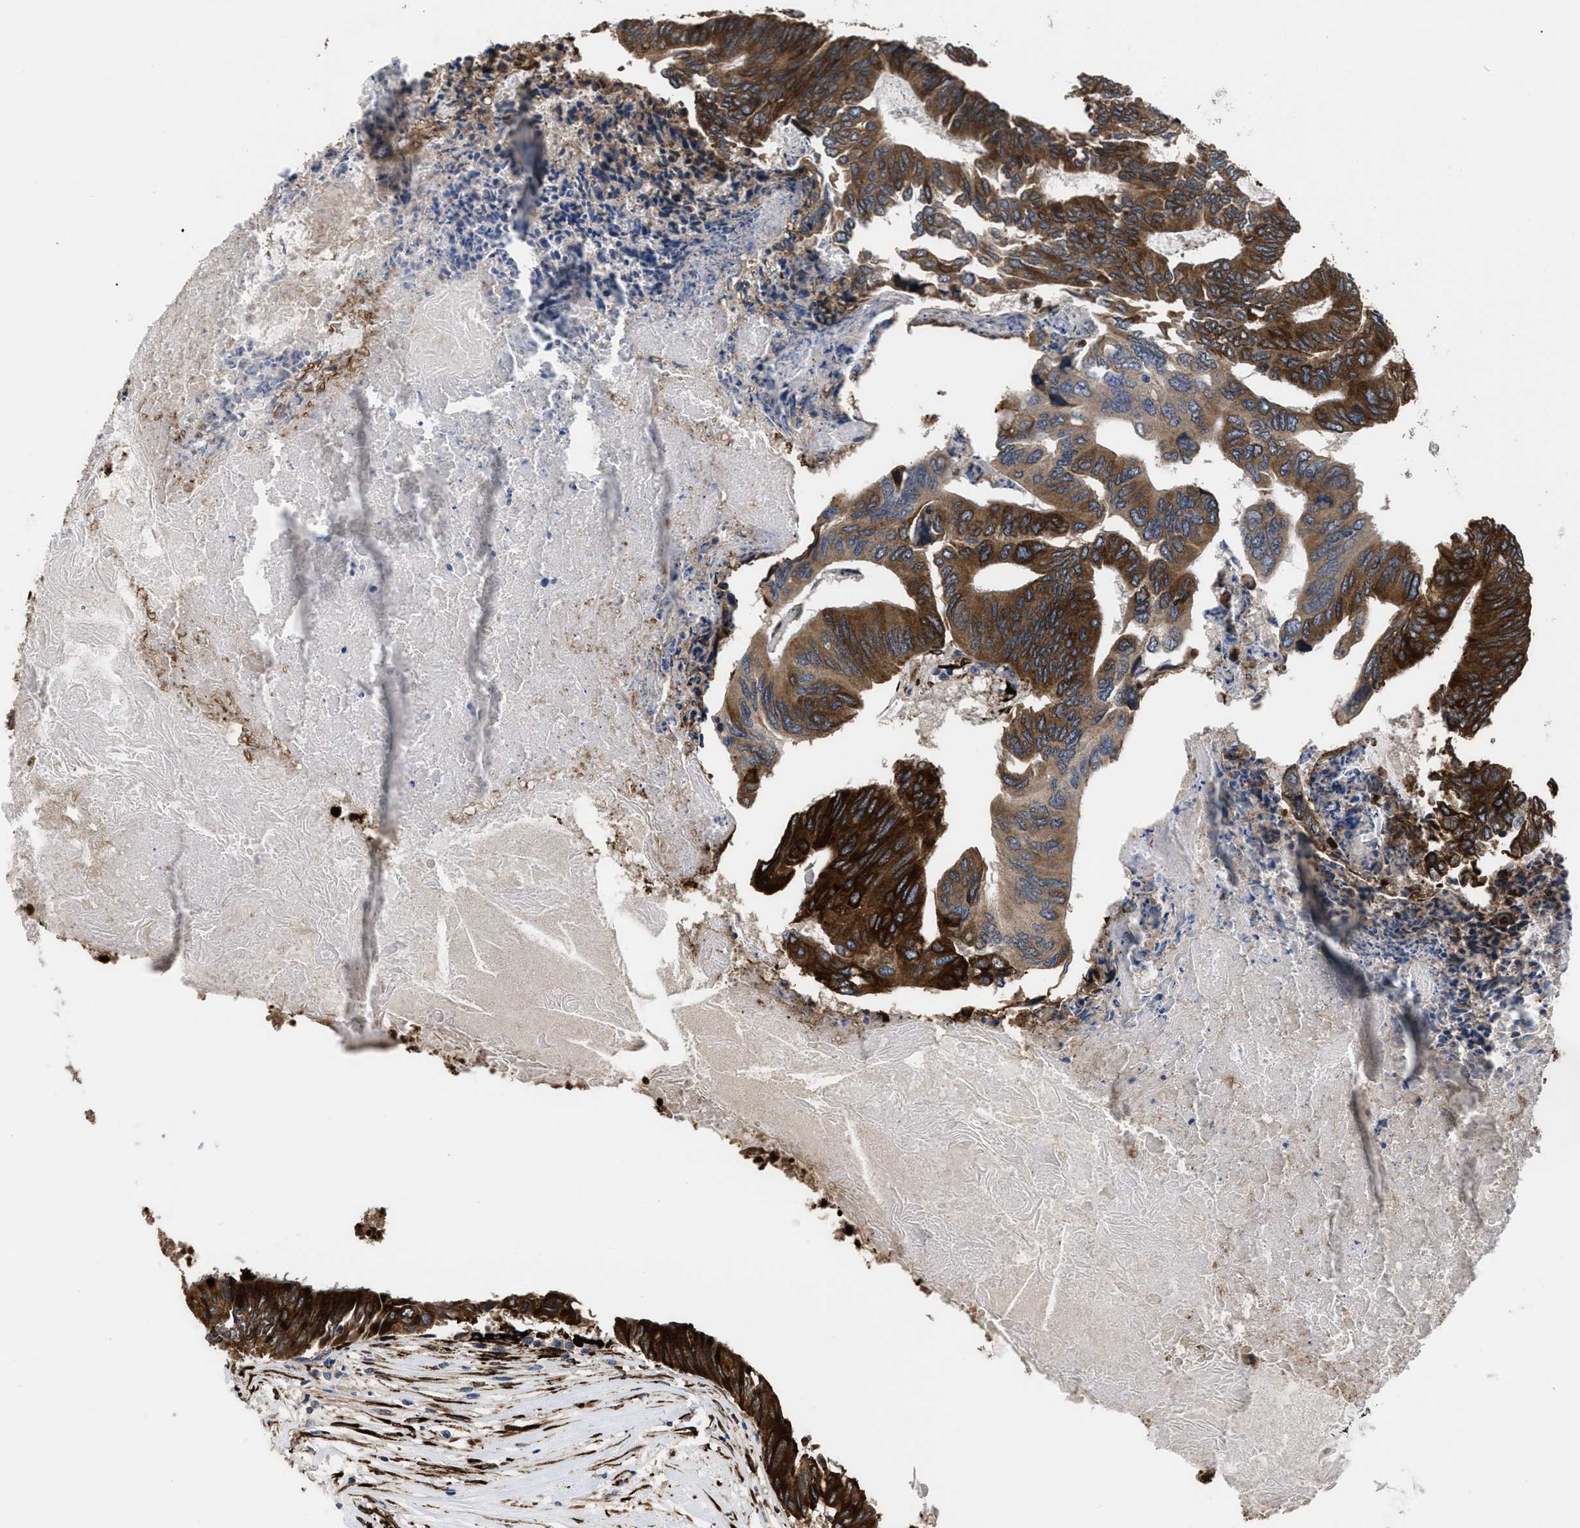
{"staining": {"intensity": "strong", "quantity": ">75%", "location": "cytoplasmic/membranous"}, "tissue": "colorectal cancer", "cell_type": "Tumor cells", "image_type": "cancer", "snomed": [{"axis": "morphology", "description": "Adenocarcinoma, NOS"}, {"axis": "topography", "description": "Rectum"}], "caption": "A micrograph showing strong cytoplasmic/membranous staining in about >75% of tumor cells in colorectal cancer, as visualized by brown immunohistochemical staining.", "gene": "SQLE", "patient": {"sex": "male", "age": 63}}